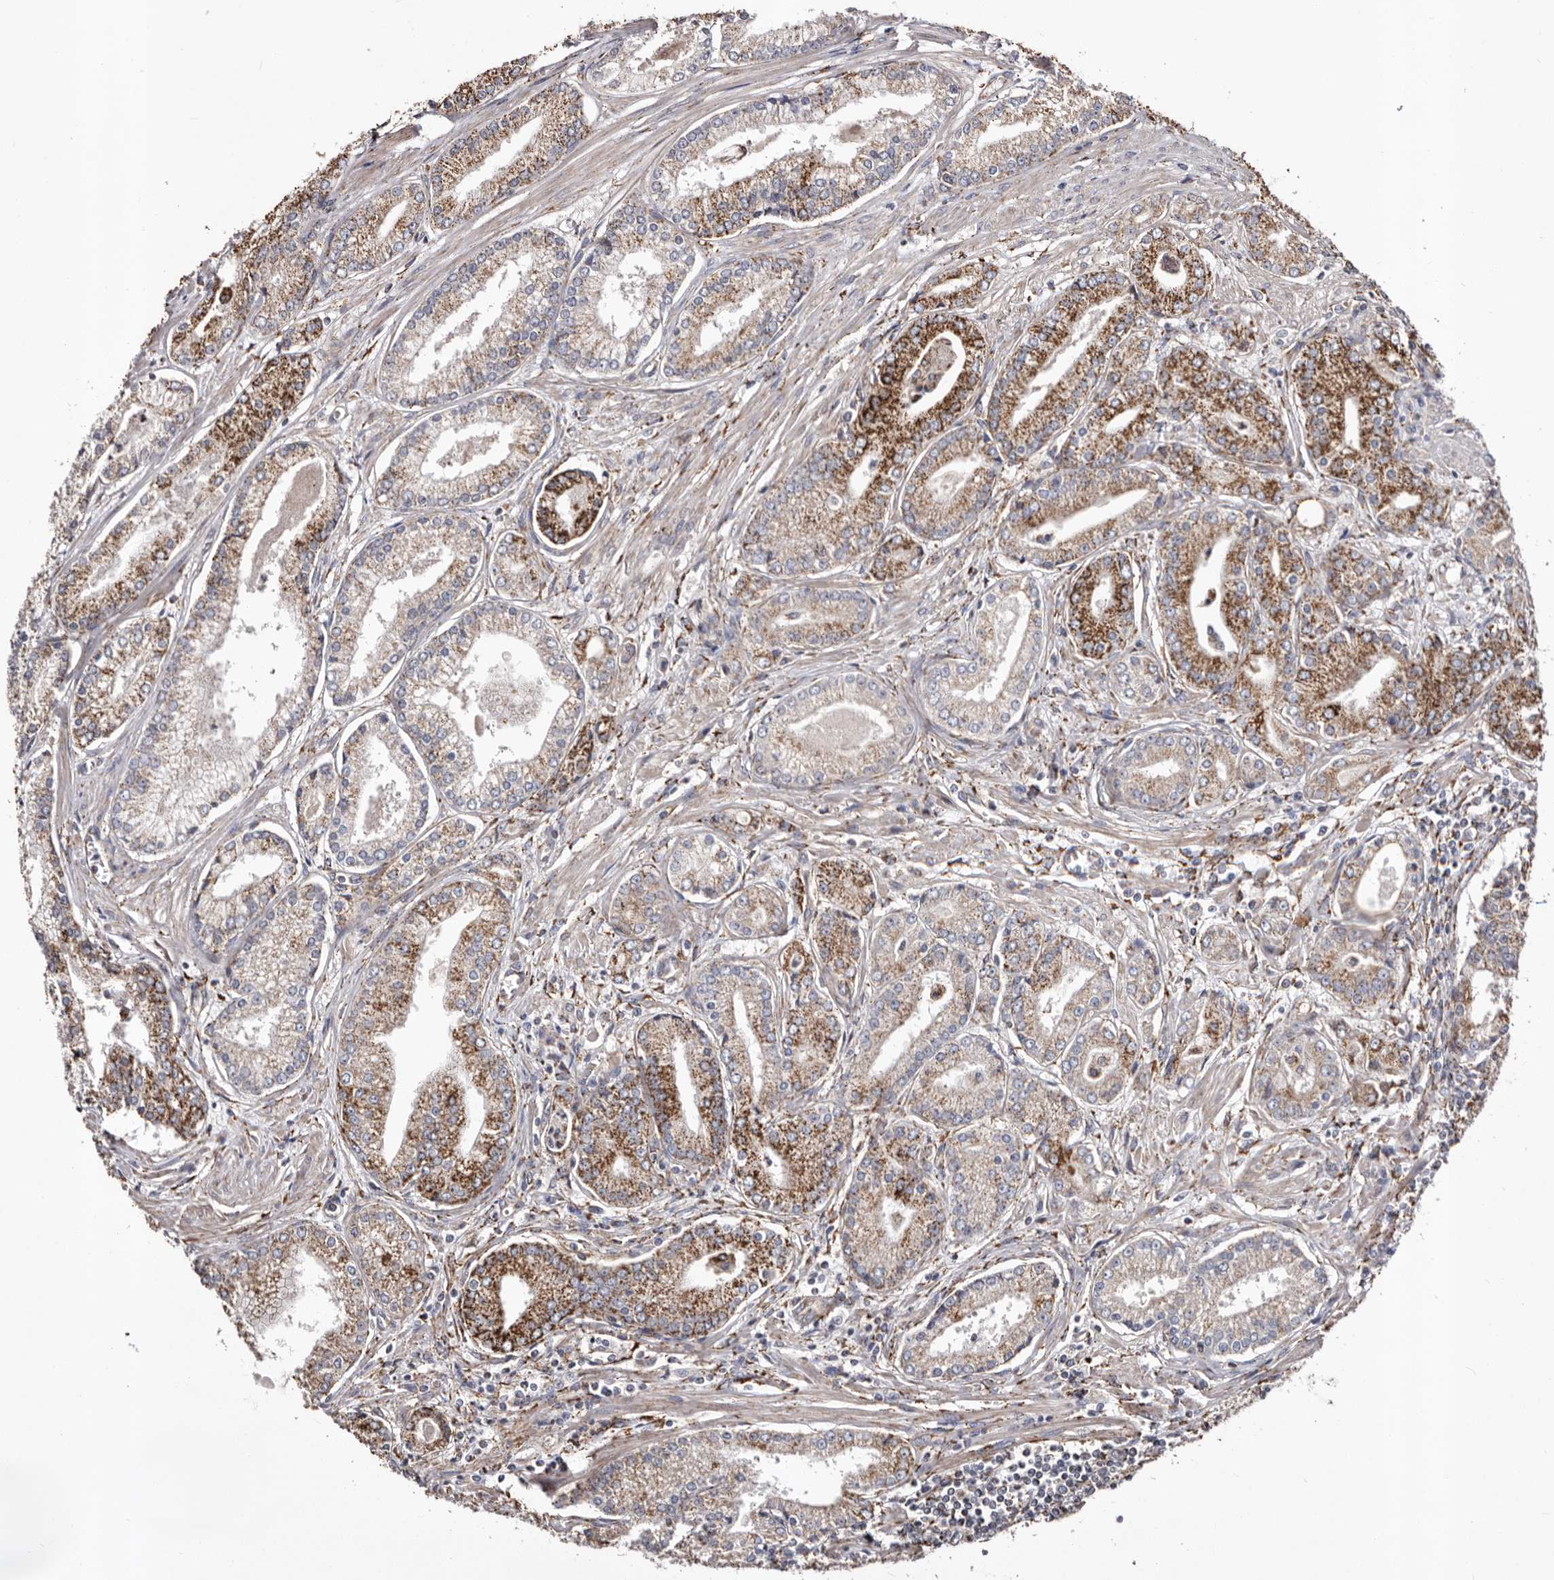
{"staining": {"intensity": "moderate", "quantity": "25%-75%", "location": "cytoplasmic/membranous"}, "tissue": "prostate cancer", "cell_type": "Tumor cells", "image_type": "cancer", "snomed": [{"axis": "morphology", "description": "Adenocarcinoma, Low grade"}, {"axis": "topography", "description": "Prostate"}], "caption": "IHC (DAB) staining of prostate adenocarcinoma (low-grade) demonstrates moderate cytoplasmic/membranous protein staining in approximately 25%-75% of tumor cells.", "gene": "LUZP1", "patient": {"sex": "male", "age": 54}}